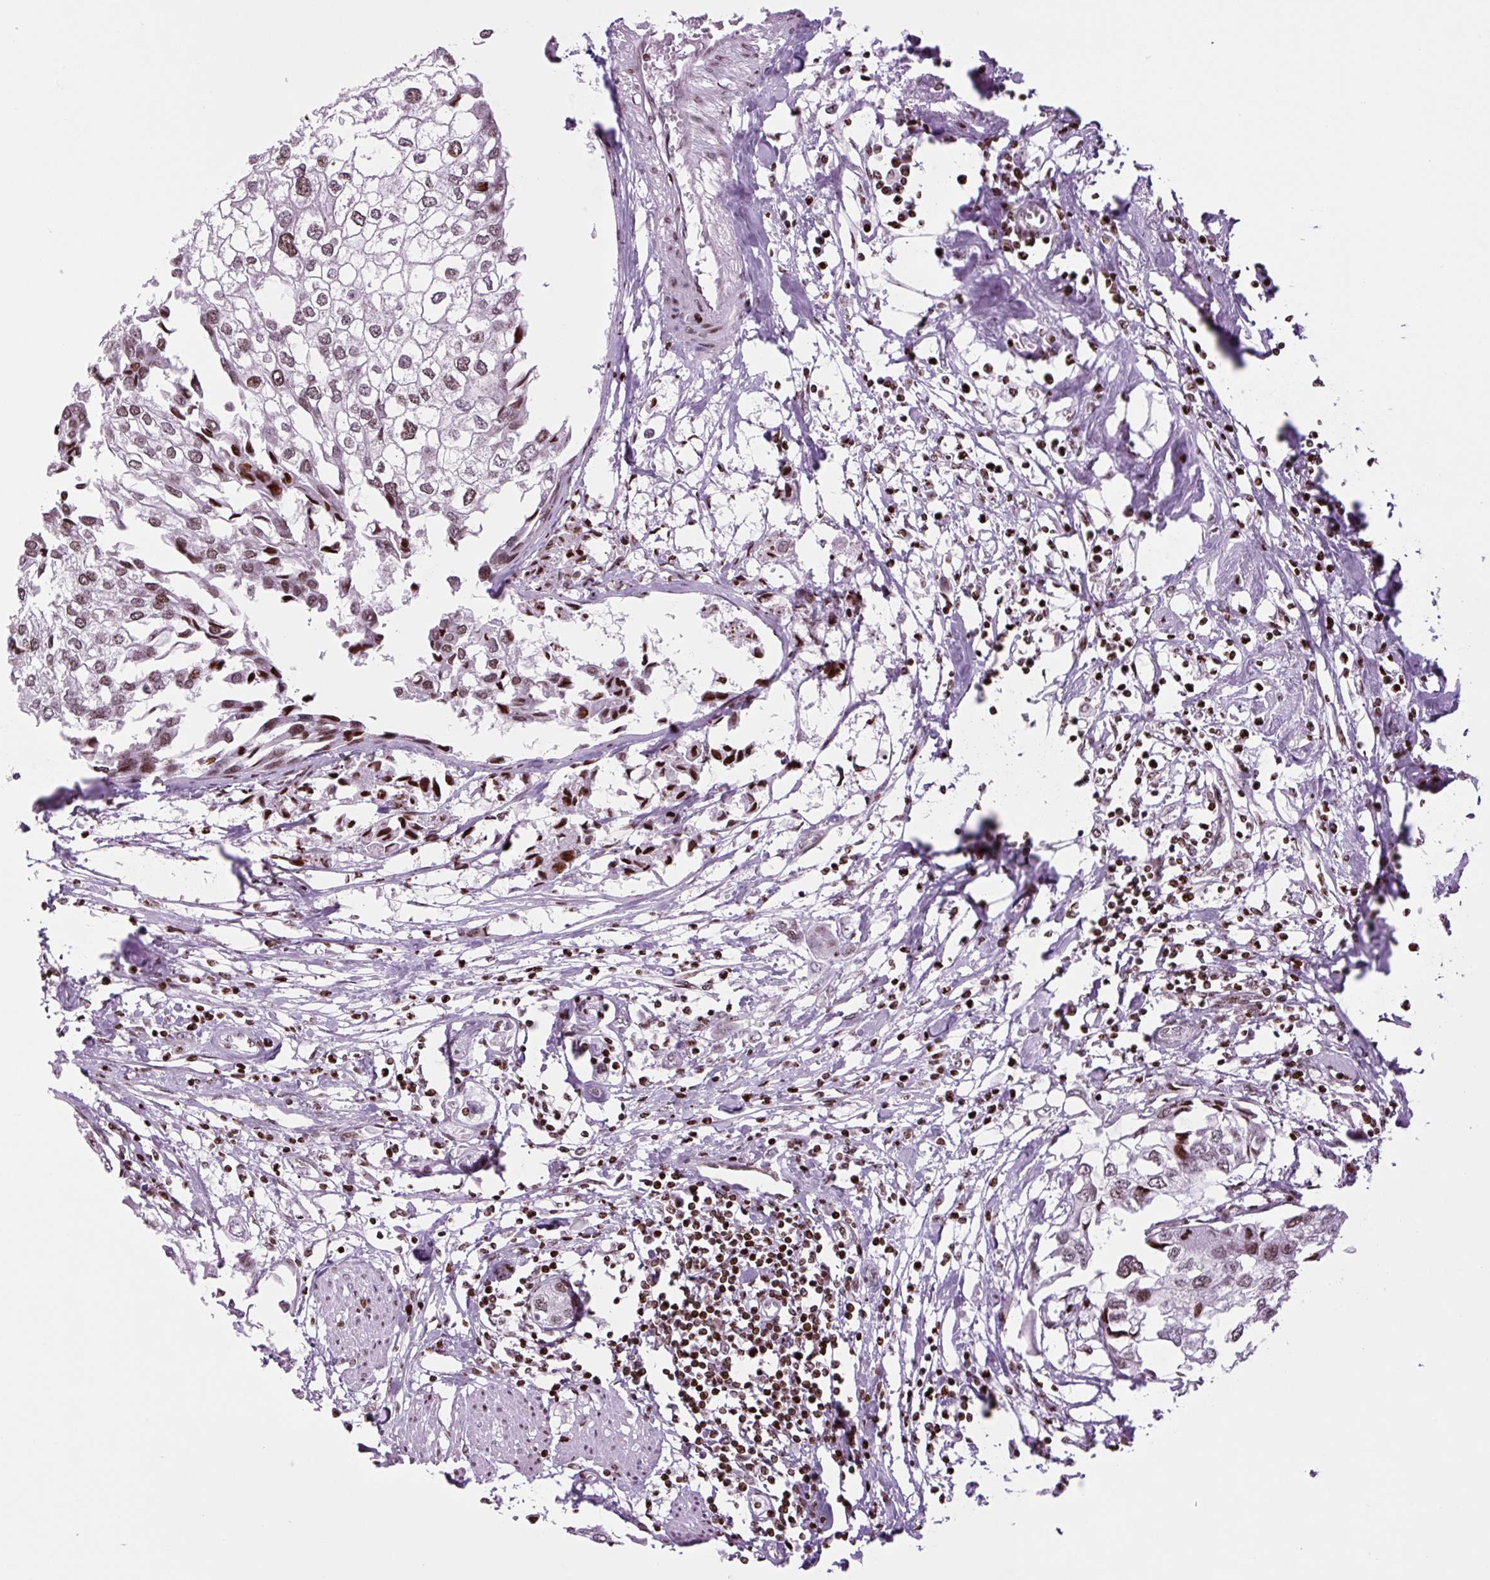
{"staining": {"intensity": "moderate", "quantity": "25%-75%", "location": "nuclear"}, "tissue": "urothelial cancer", "cell_type": "Tumor cells", "image_type": "cancer", "snomed": [{"axis": "morphology", "description": "Urothelial carcinoma, High grade"}, {"axis": "topography", "description": "Urinary bladder"}], "caption": "A brown stain highlights moderate nuclear expression of a protein in urothelial cancer tumor cells.", "gene": "H1-3", "patient": {"sex": "male", "age": 64}}